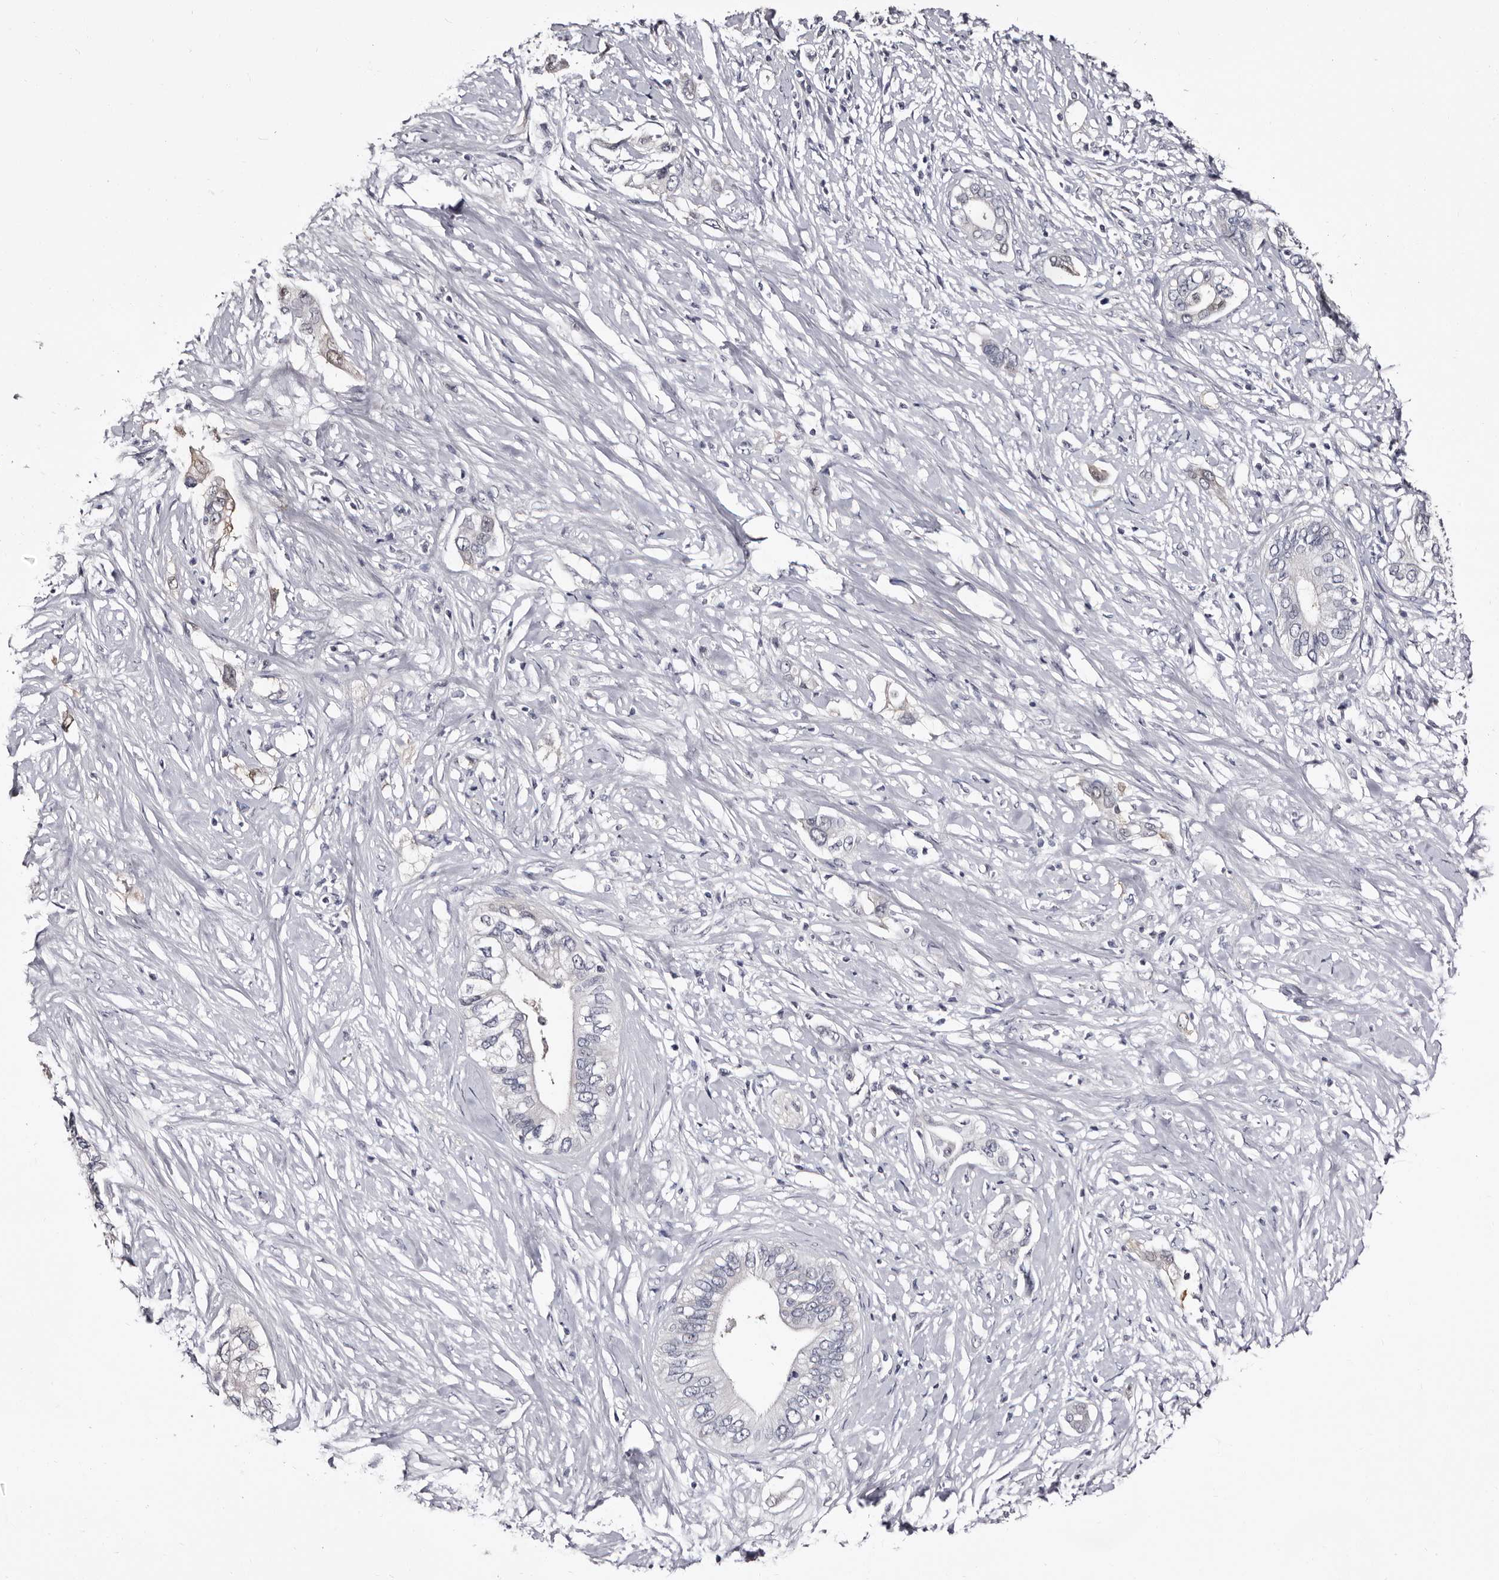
{"staining": {"intensity": "moderate", "quantity": "<25%", "location": "cytoplasmic/membranous"}, "tissue": "pancreatic cancer", "cell_type": "Tumor cells", "image_type": "cancer", "snomed": [{"axis": "morphology", "description": "Normal tissue, NOS"}, {"axis": "morphology", "description": "Adenocarcinoma, NOS"}, {"axis": "topography", "description": "Pancreas"}, {"axis": "topography", "description": "Peripheral nerve tissue"}], "caption": "This is a micrograph of immunohistochemistry staining of pancreatic adenocarcinoma, which shows moderate expression in the cytoplasmic/membranous of tumor cells.", "gene": "BPGM", "patient": {"sex": "male", "age": 59}}